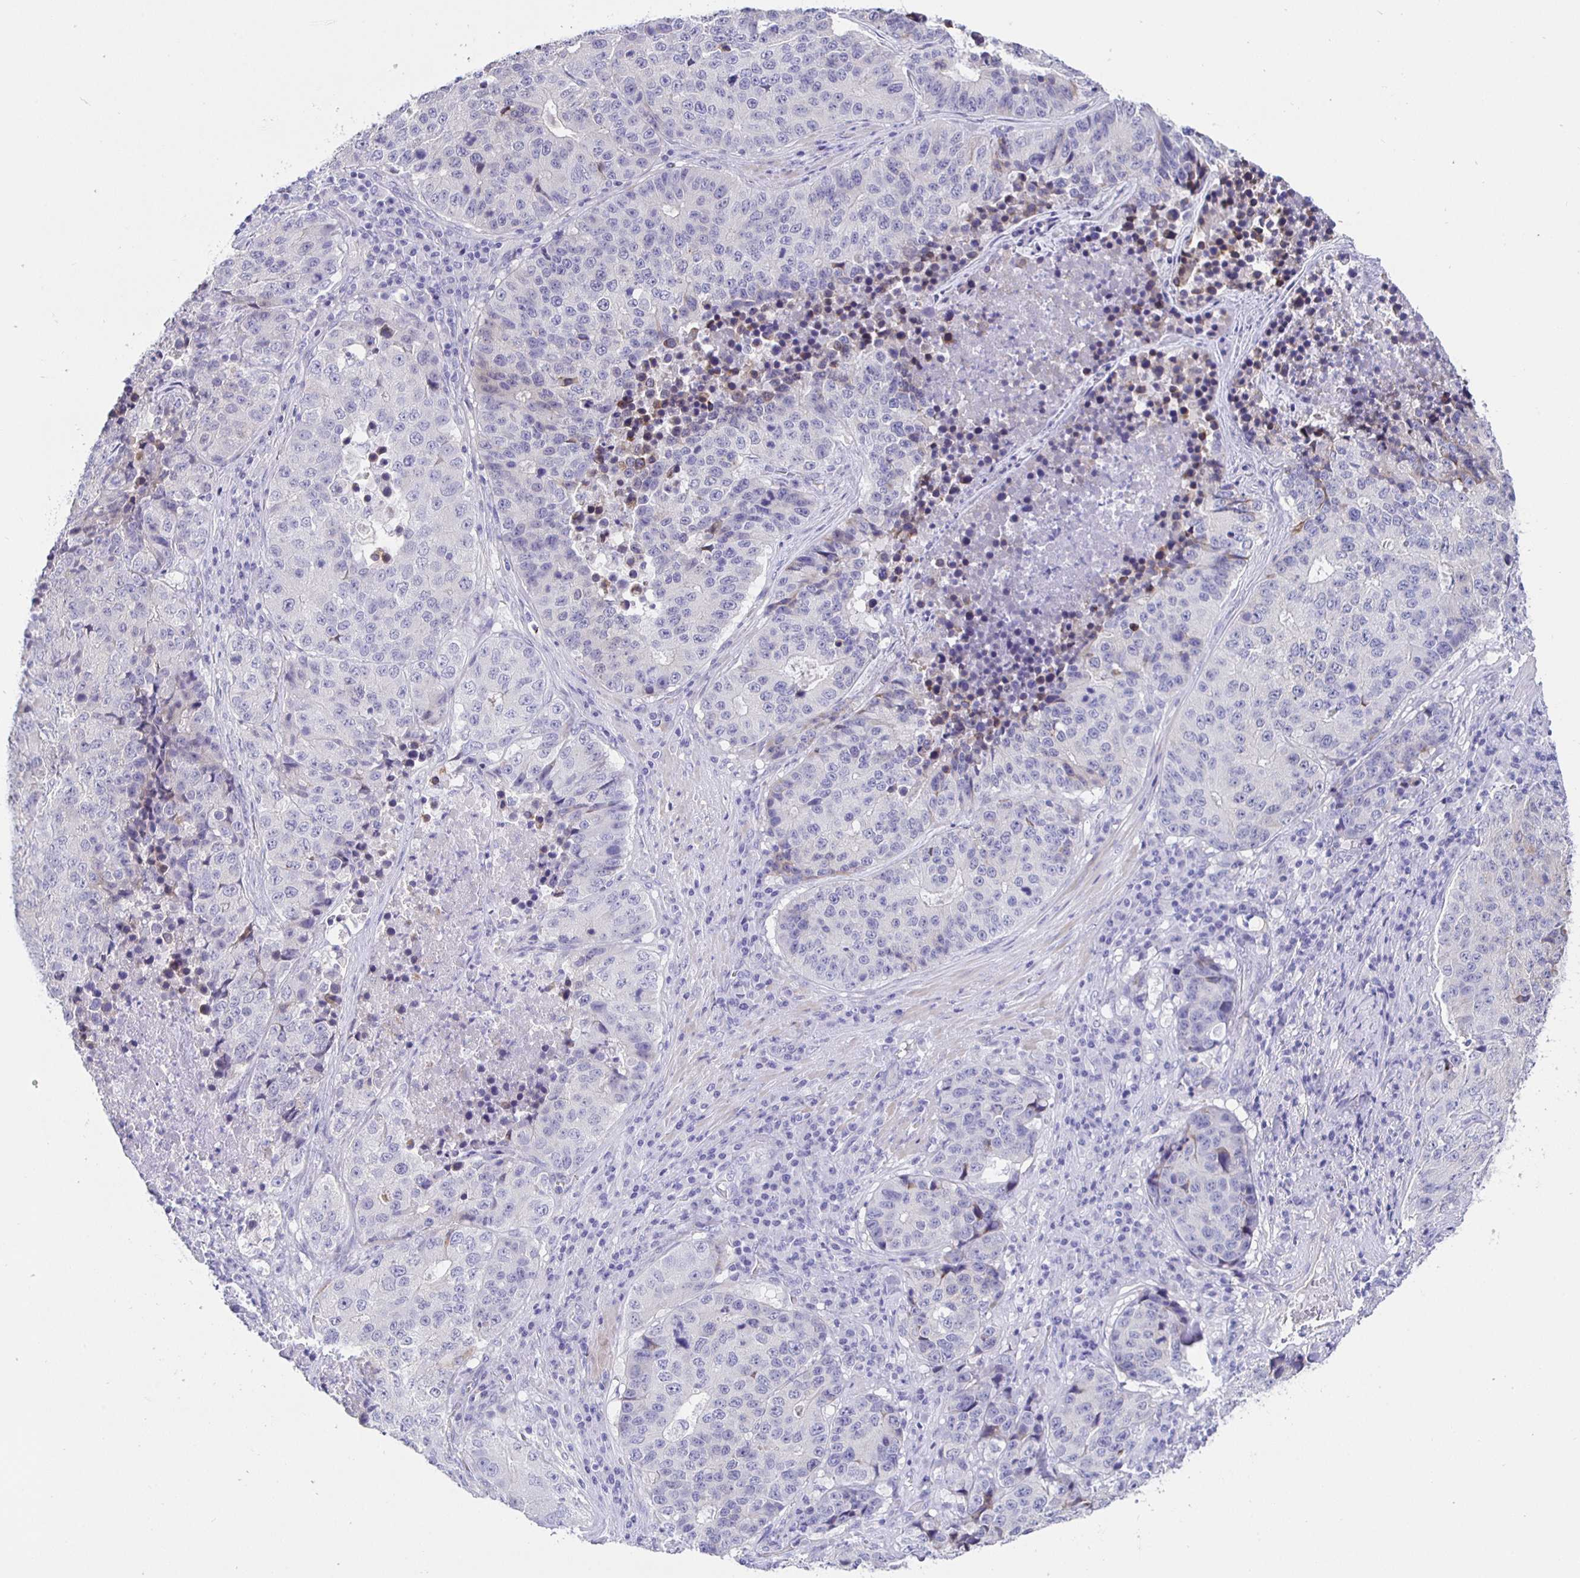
{"staining": {"intensity": "weak", "quantity": "<25%", "location": "cytoplasmic/membranous"}, "tissue": "stomach cancer", "cell_type": "Tumor cells", "image_type": "cancer", "snomed": [{"axis": "morphology", "description": "Adenocarcinoma, NOS"}, {"axis": "topography", "description": "Stomach"}], "caption": "This is an IHC micrograph of human stomach cancer. There is no staining in tumor cells.", "gene": "HSPA4L", "patient": {"sex": "male", "age": 71}}